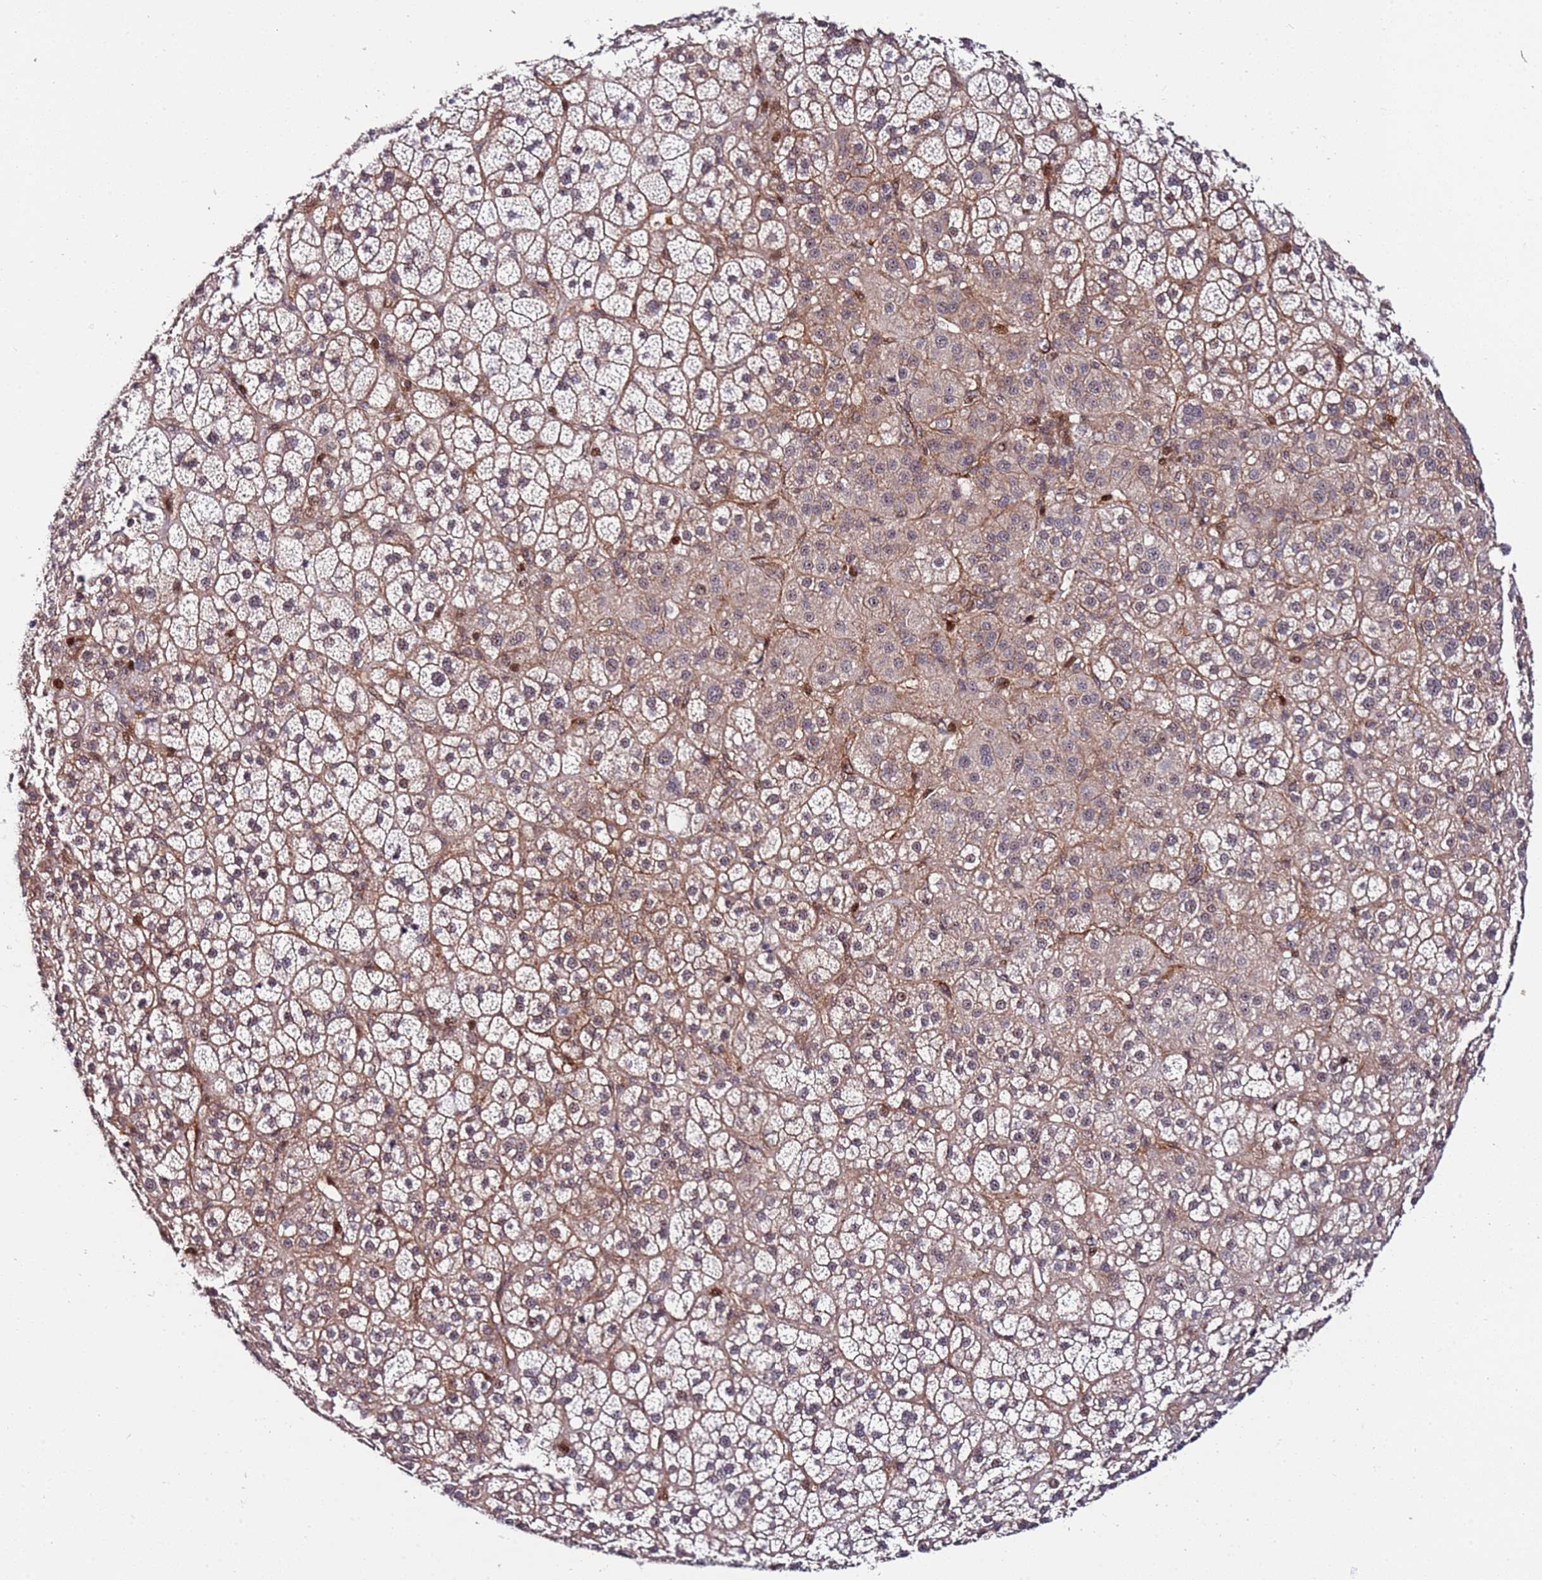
{"staining": {"intensity": "moderate", "quantity": "25%-75%", "location": "cytoplasmic/membranous"}, "tissue": "adrenal gland", "cell_type": "Glandular cells", "image_type": "normal", "snomed": [{"axis": "morphology", "description": "Normal tissue, NOS"}, {"axis": "topography", "description": "Adrenal gland"}], "caption": "Immunohistochemistry (IHC) (DAB) staining of unremarkable human adrenal gland exhibits moderate cytoplasmic/membranous protein positivity in about 25%-75% of glandular cells.", "gene": "DUSP28", "patient": {"sex": "female", "age": 70}}